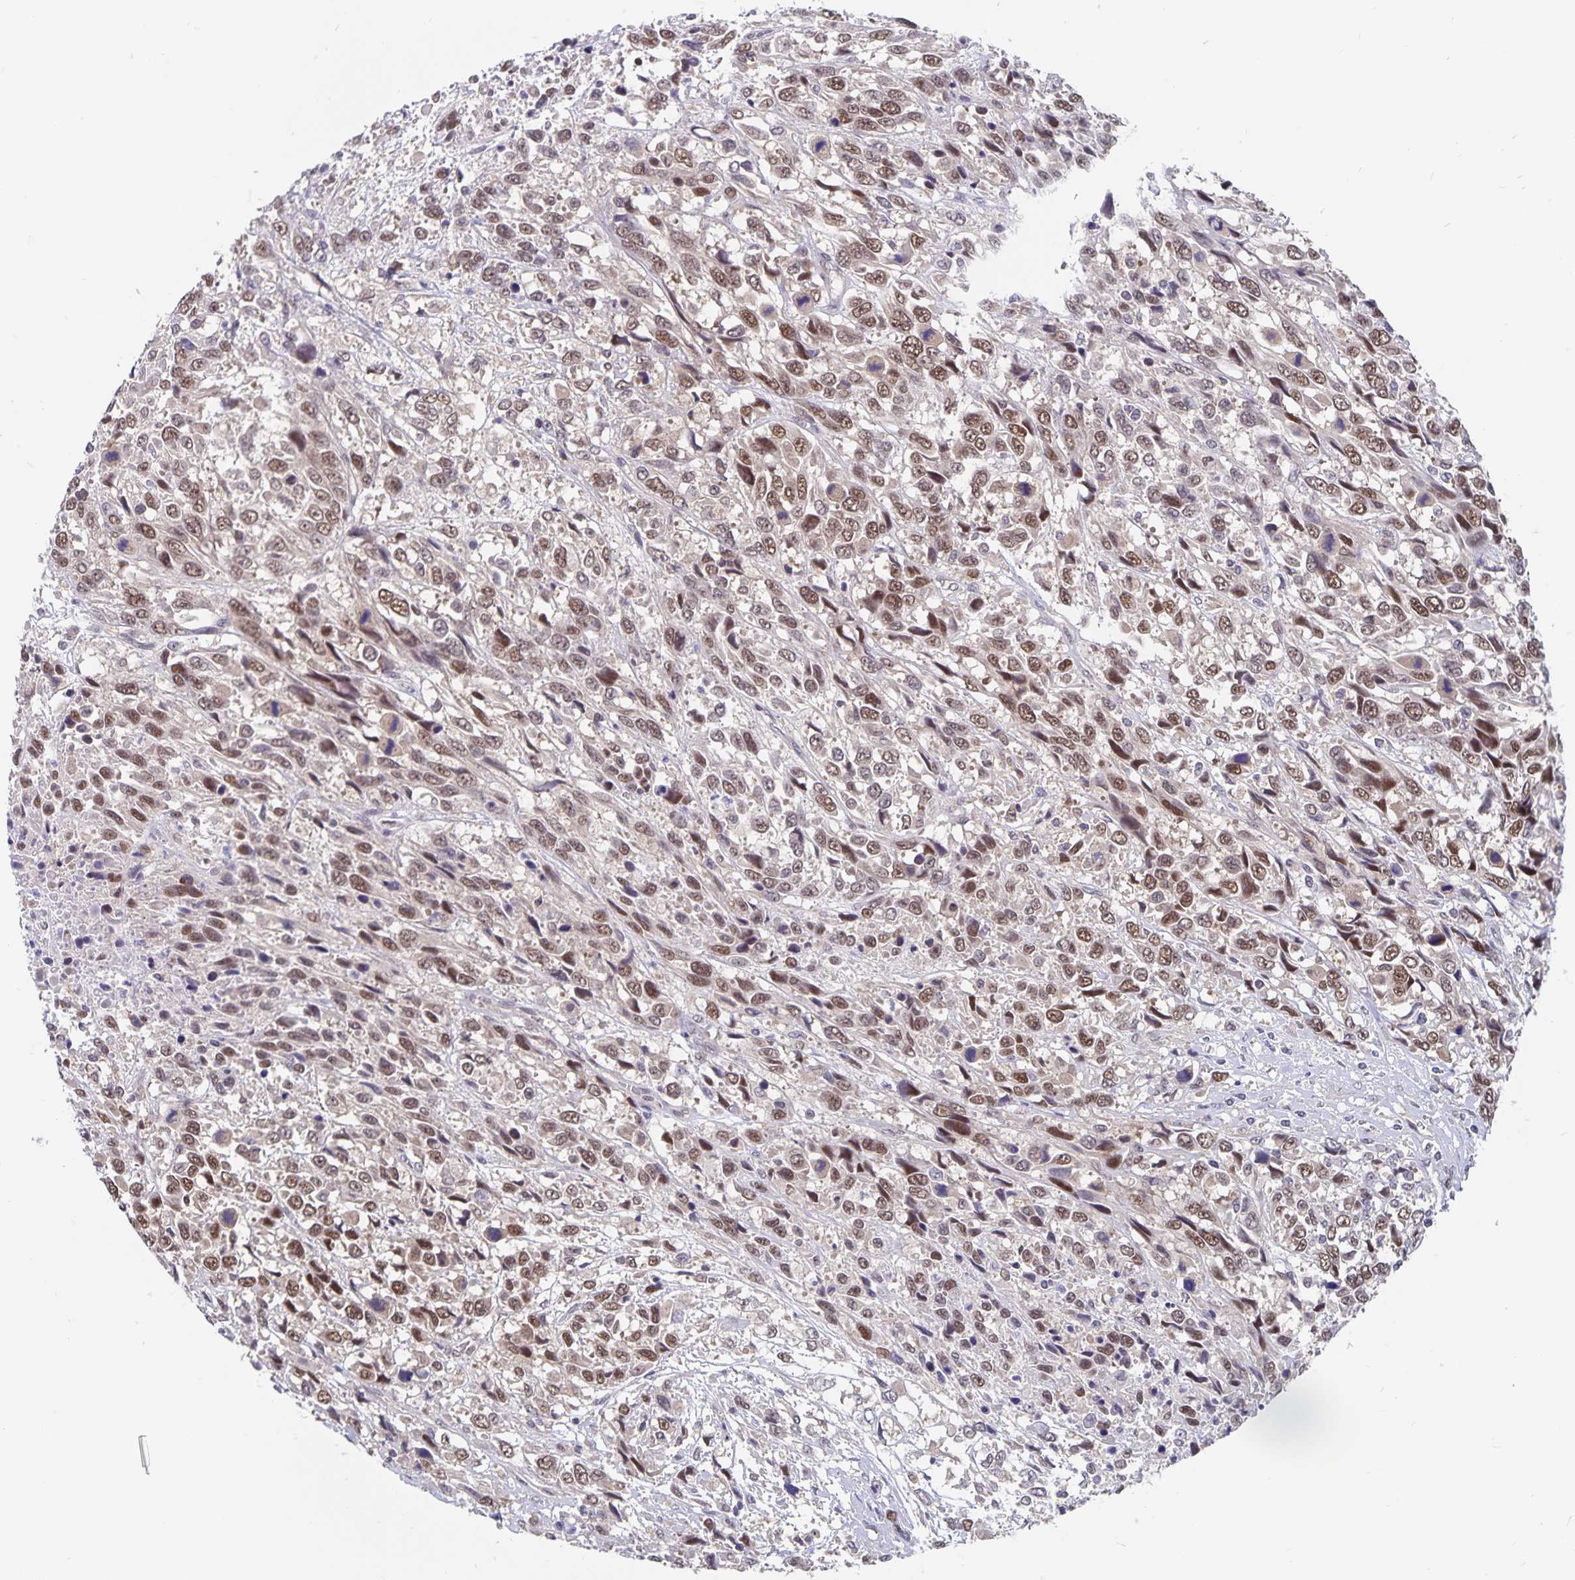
{"staining": {"intensity": "moderate", "quantity": "25%-75%", "location": "cytoplasmic/membranous,nuclear"}, "tissue": "urothelial cancer", "cell_type": "Tumor cells", "image_type": "cancer", "snomed": [{"axis": "morphology", "description": "Urothelial carcinoma, High grade"}, {"axis": "topography", "description": "Urinary bladder"}], "caption": "IHC of human urothelial cancer demonstrates medium levels of moderate cytoplasmic/membranous and nuclear staining in about 25%-75% of tumor cells. The protein of interest is shown in brown color, while the nuclei are stained blue.", "gene": "BAG6", "patient": {"sex": "female", "age": 70}}